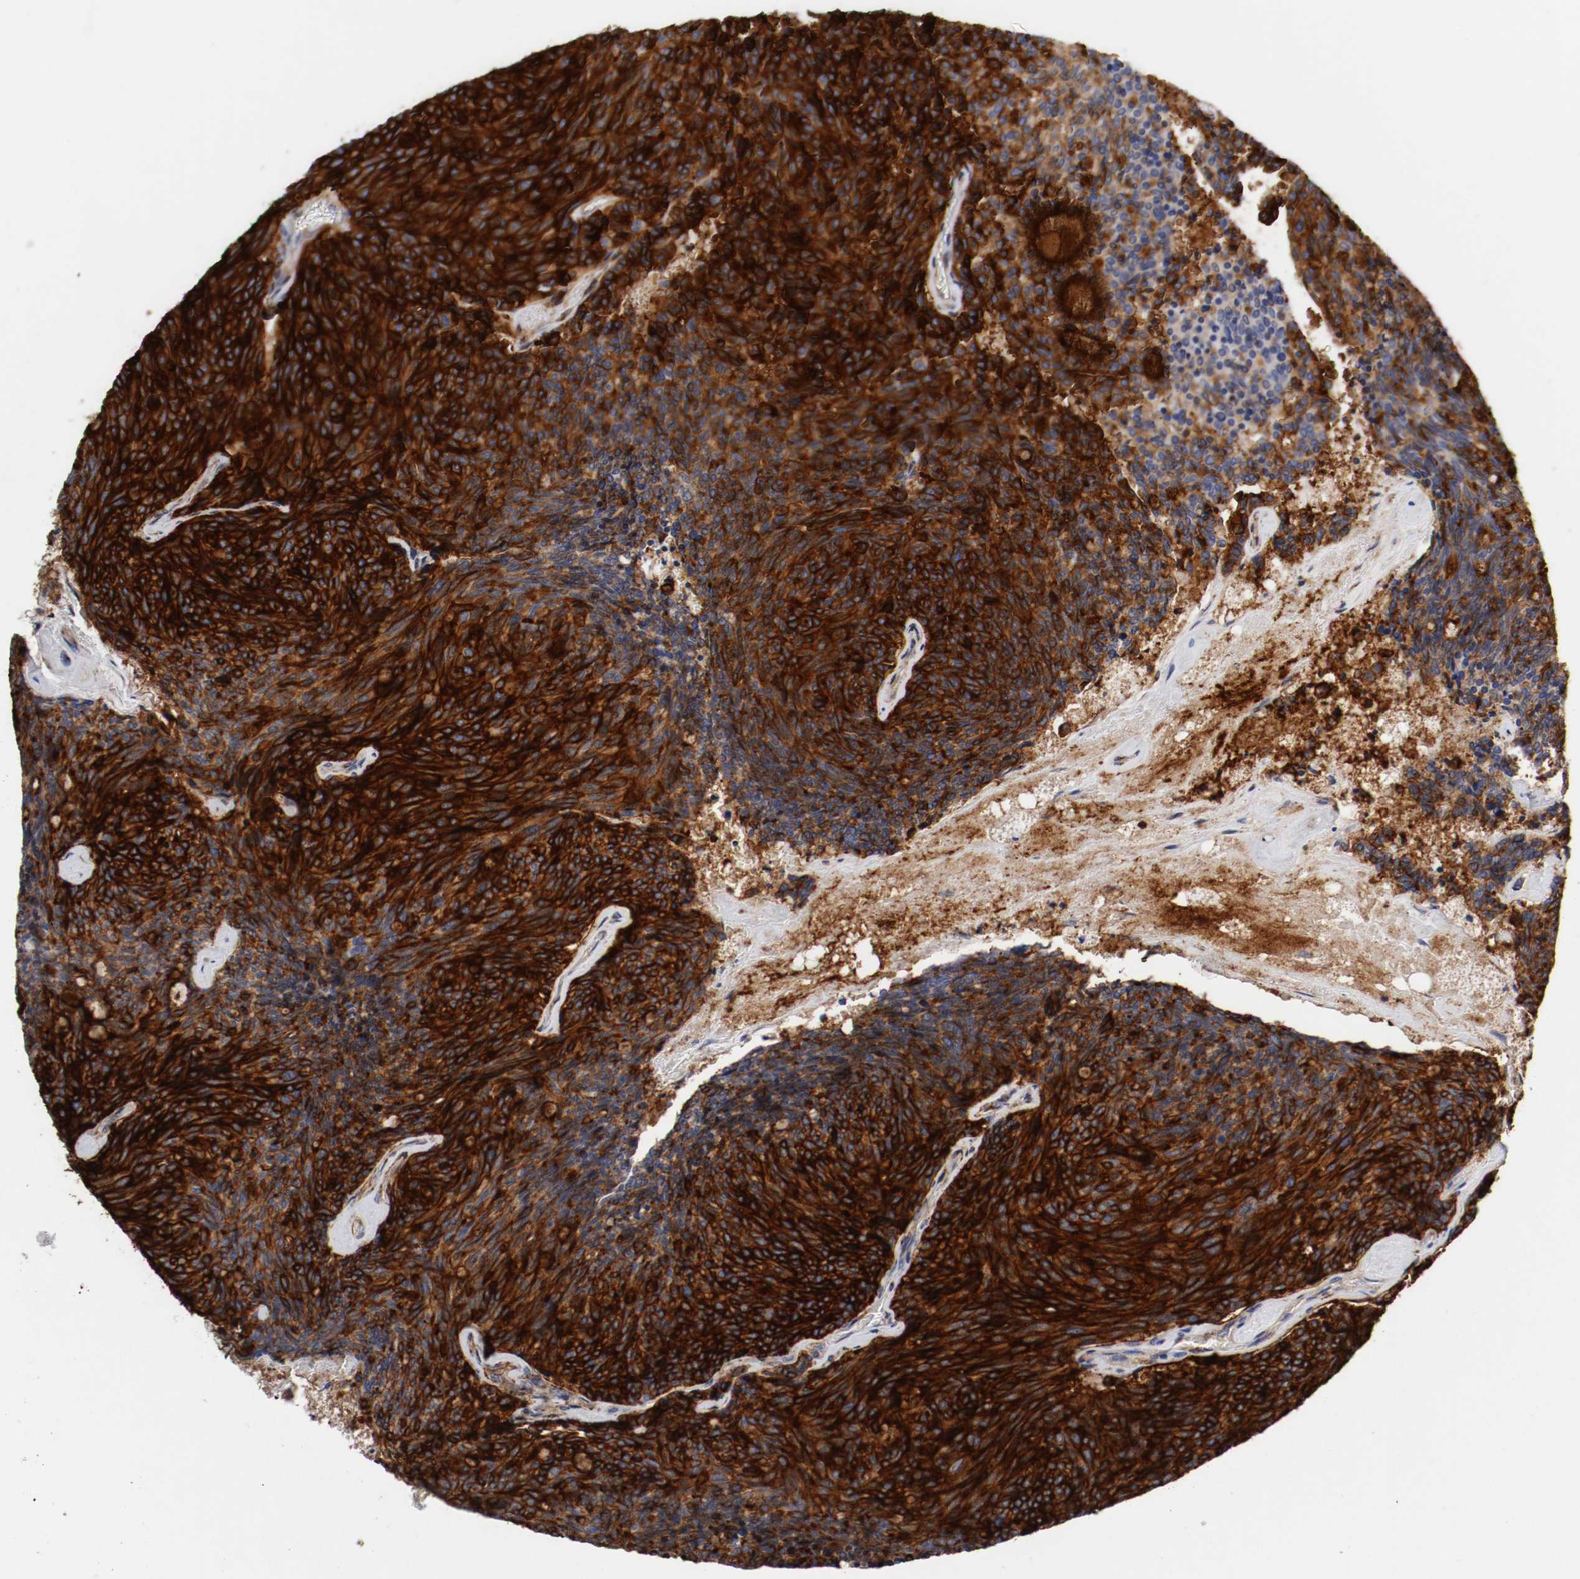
{"staining": {"intensity": "strong", "quantity": ">75%", "location": "cytoplasmic/membranous"}, "tissue": "carcinoid", "cell_type": "Tumor cells", "image_type": "cancer", "snomed": [{"axis": "morphology", "description": "Carcinoid, malignant, NOS"}, {"axis": "topography", "description": "Pancreas"}], "caption": "Protein staining exhibits strong cytoplasmic/membranous staining in approximately >75% of tumor cells in carcinoid (malignant).", "gene": "IFITM1", "patient": {"sex": "female", "age": 54}}